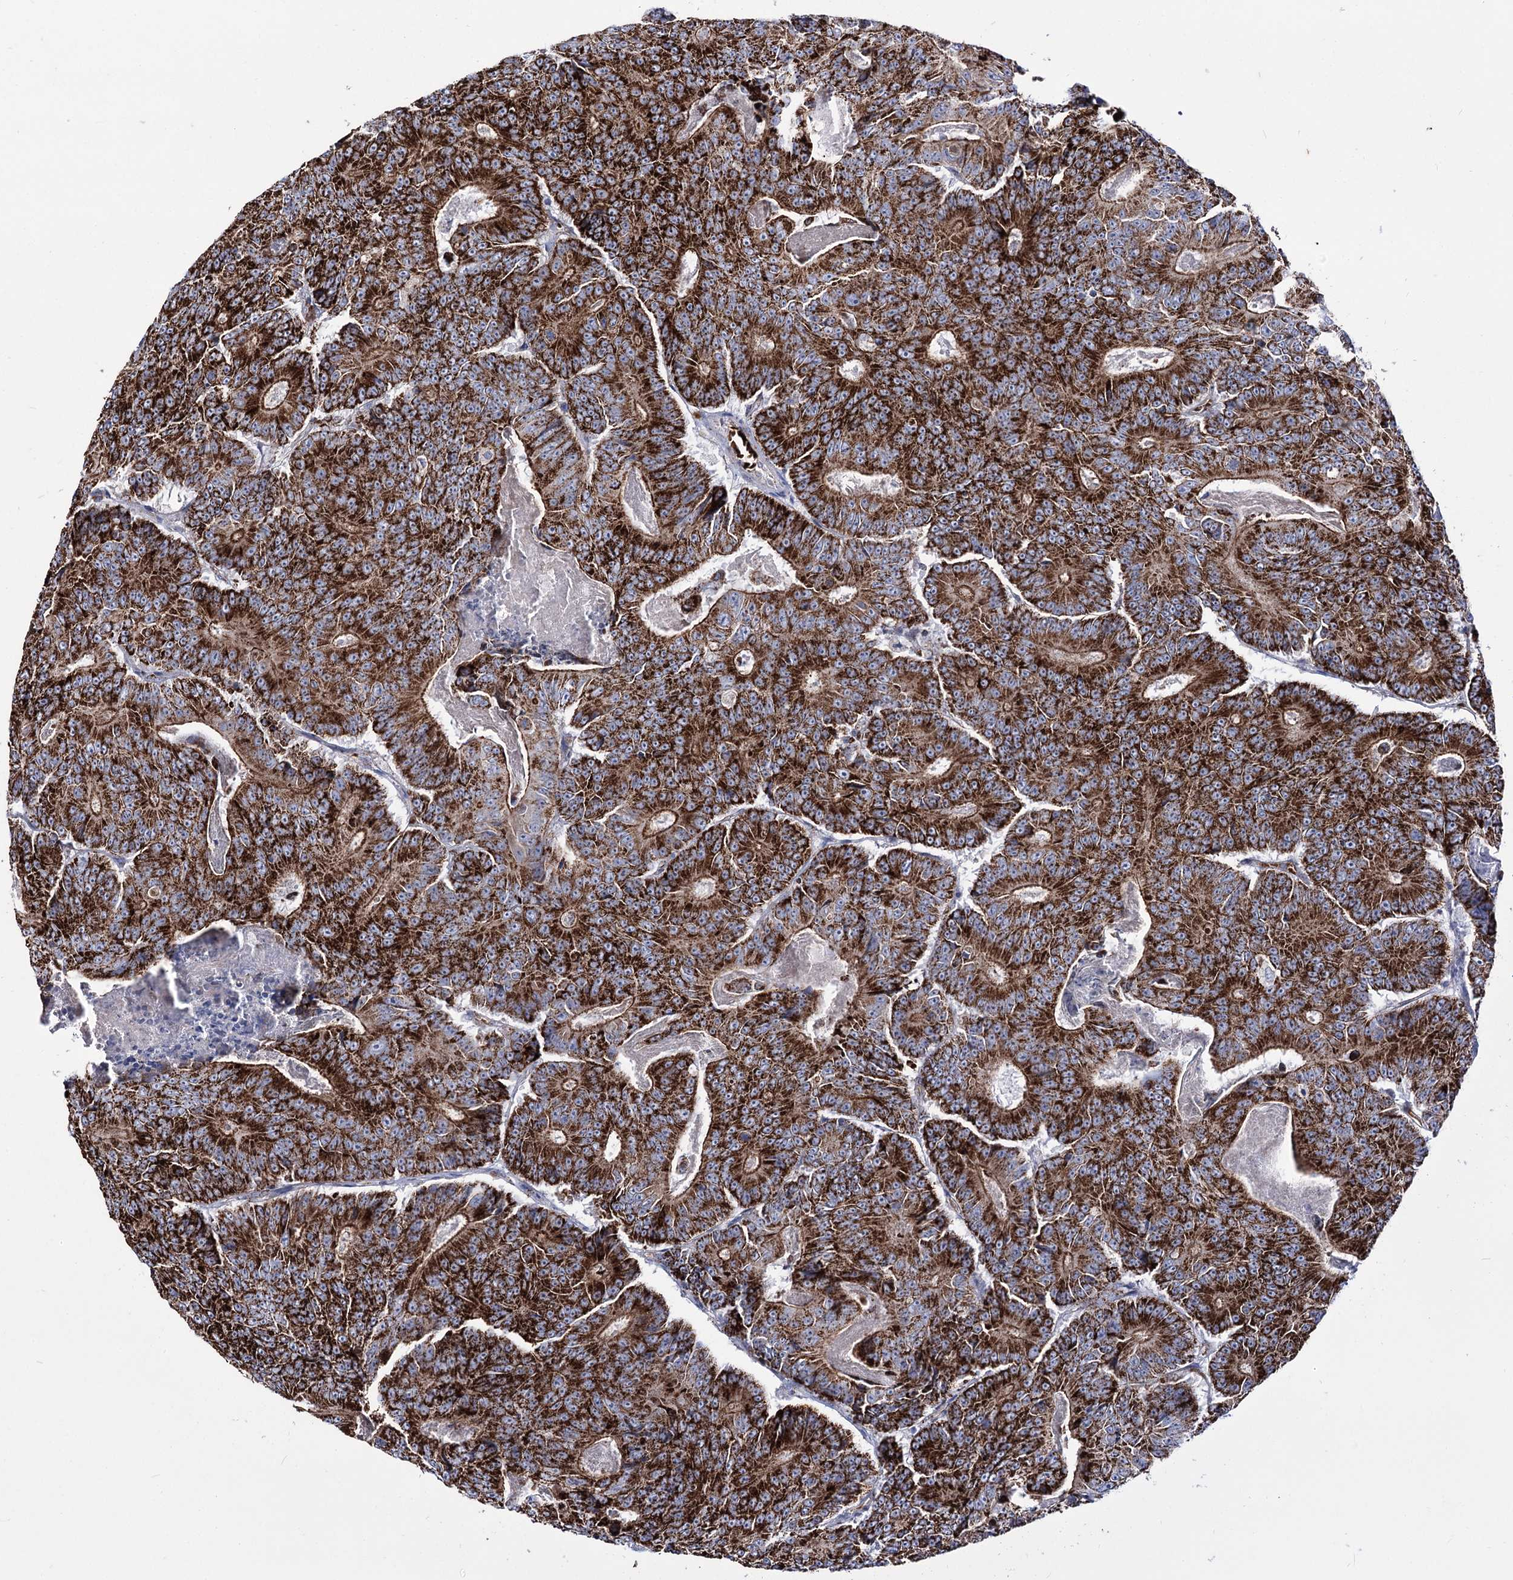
{"staining": {"intensity": "strong", "quantity": ">75%", "location": "cytoplasmic/membranous"}, "tissue": "colorectal cancer", "cell_type": "Tumor cells", "image_type": "cancer", "snomed": [{"axis": "morphology", "description": "Adenocarcinoma, NOS"}, {"axis": "topography", "description": "Colon"}], "caption": "The immunohistochemical stain labels strong cytoplasmic/membranous positivity in tumor cells of colorectal adenocarcinoma tissue.", "gene": "OSBPL5", "patient": {"sex": "male", "age": 83}}